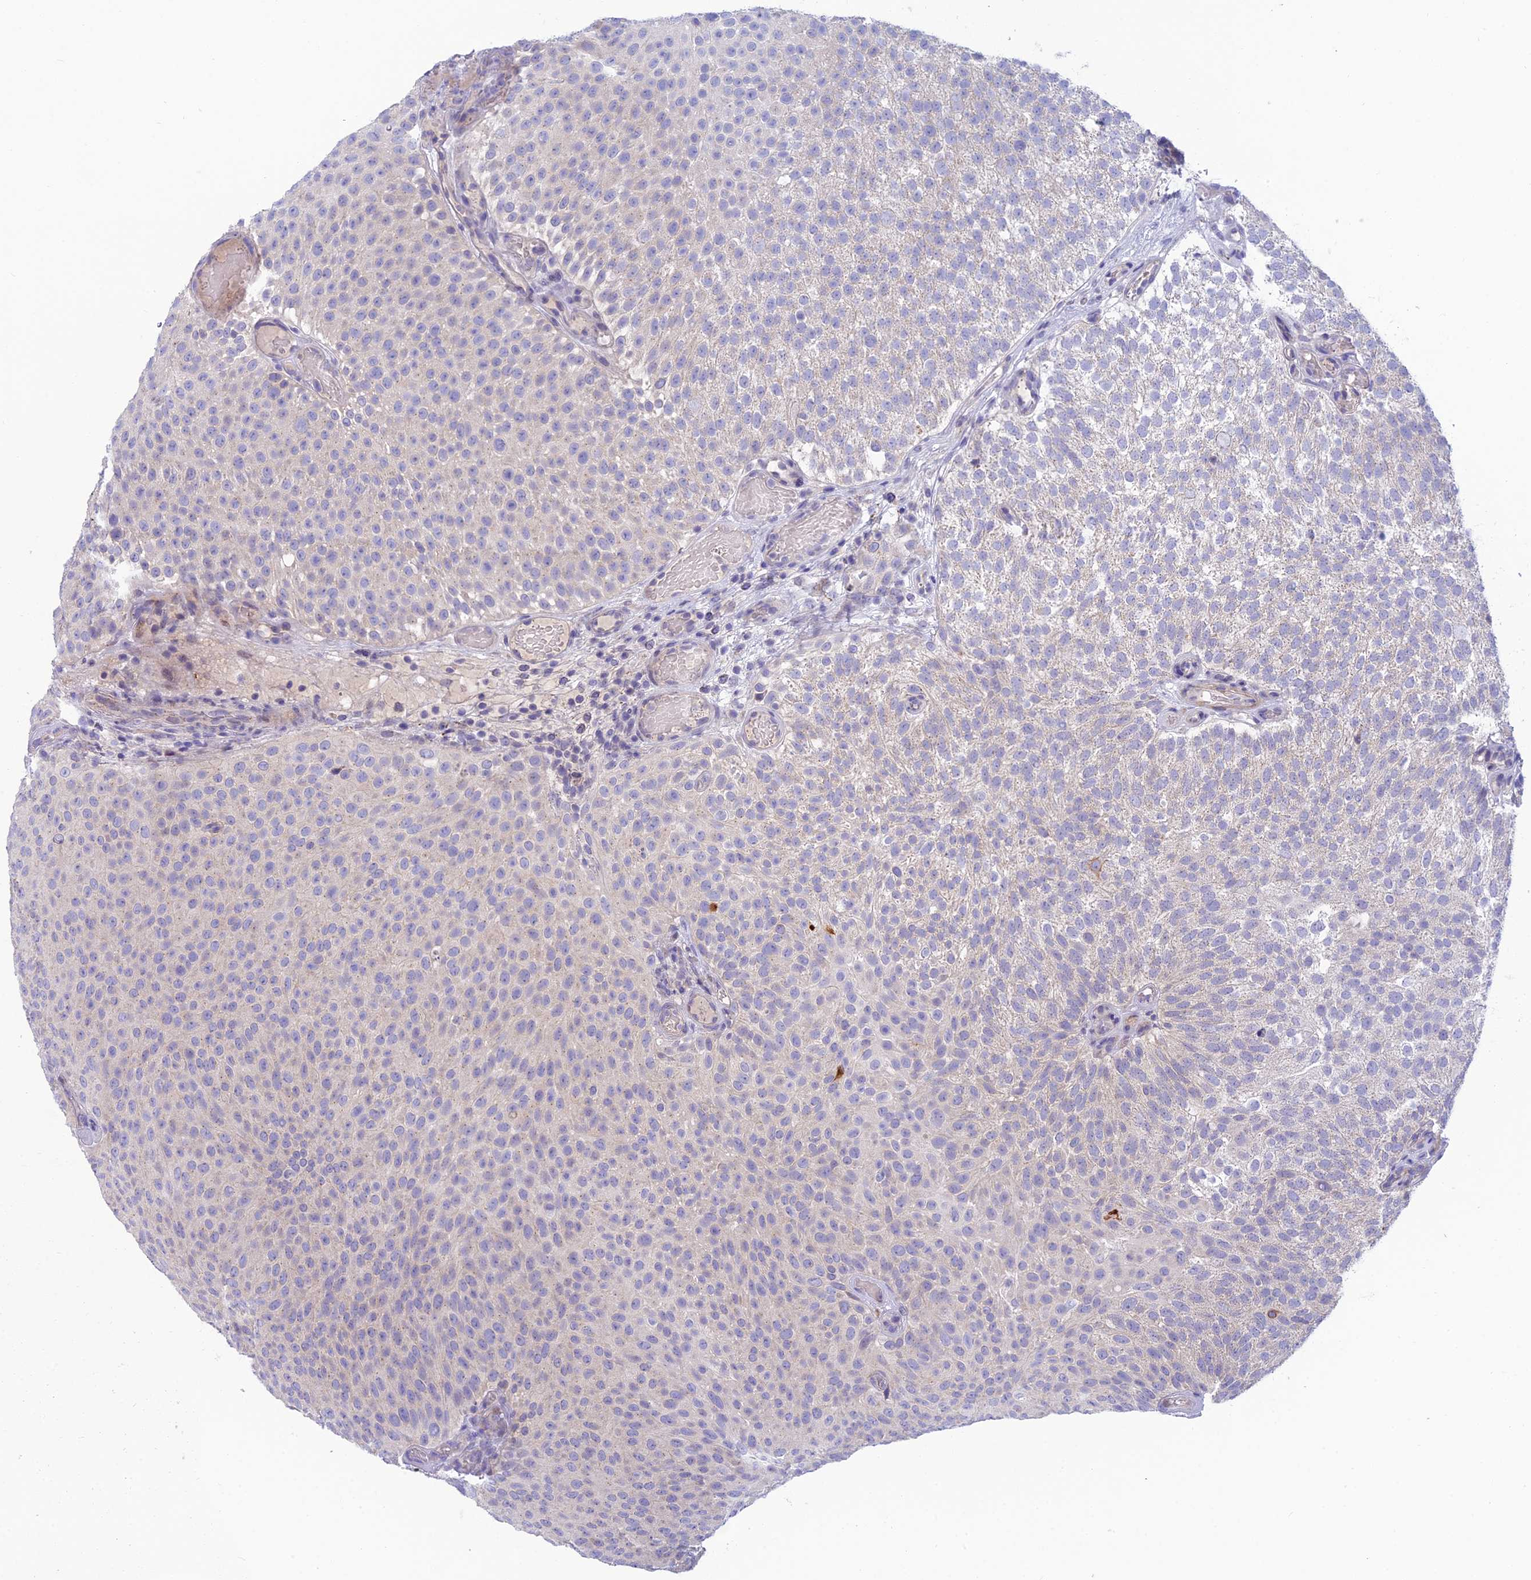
{"staining": {"intensity": "negative", "quantity": "none", "location": "none"}, "tissue": "urothelial cancer", "cell_type": "Tumor cells", "image_type": "cancer", "snomed": [{"axis": "morphology", "description": "Urothelial carcinoma, Low grade"}, {"axis": "topography", "description": "Urinary bladder"}], "caption": "High magnification brightfield microscopy of low-grade urothelial carcinoma stained with DAB (3,3'-diaminobenzidine) (brown) and counterstained with hematoxylin (blue): tumor cells show no significant expression.", "gene": "XPO7", "patient": {"sex": "male", "age": 78}}